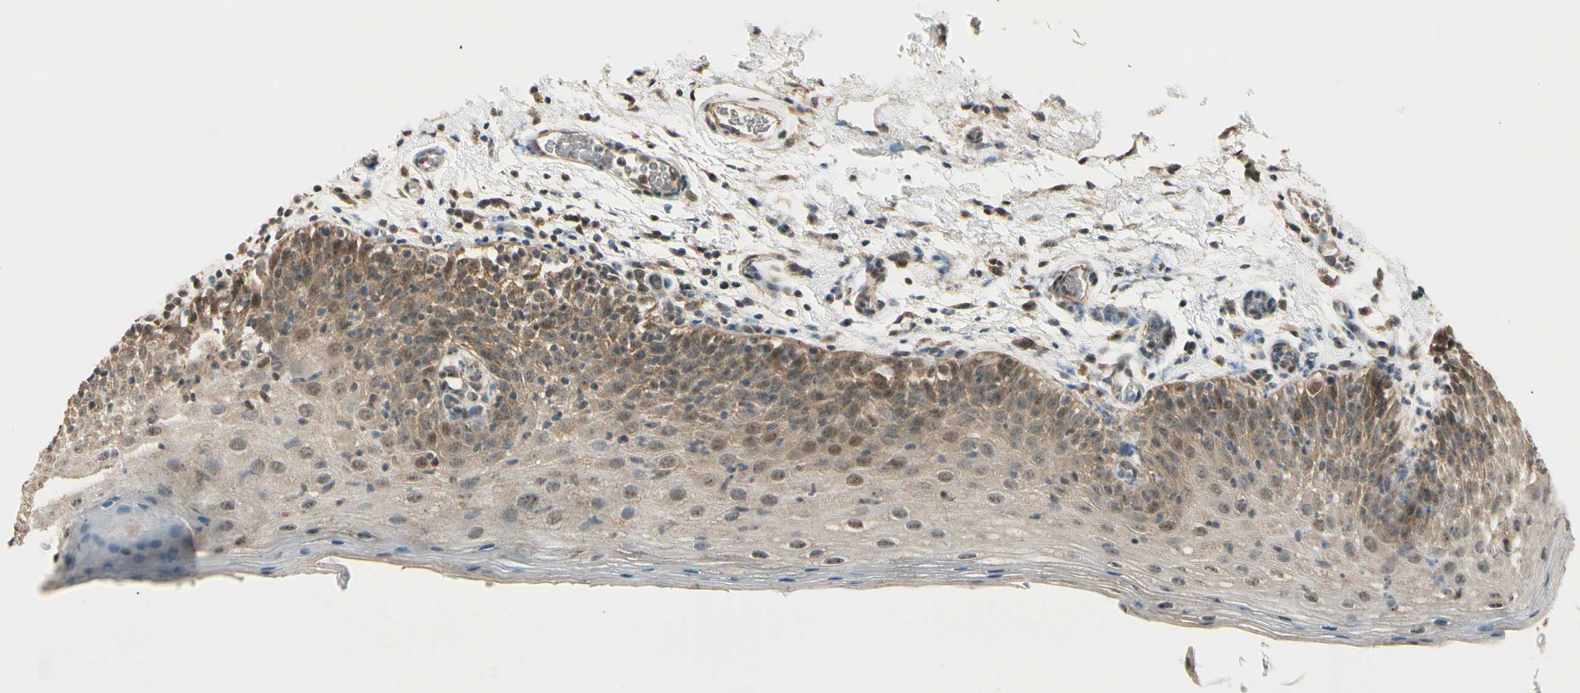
{"staining": {"intensity": "moderate", "quantity": "25%-75%", "location": "cytoplasmic/membranous,nuclear"}, "tissue": "oral mucosa", "cell_type": "Squamous epithelial cells", "image_type": "normal", "snomed": [{"axis": "morphology", "description": "Normal tissue, NOS"}, {"axis": "morphology", "description": "Squamous cell carcinoma, NOS"}, {"axis": "topography", "description": "Skeletal muscle"}, {"axis": "topography", "description": "Oral tissue"}], "caption": "Human oral mucosa stained with a brown dye shows moderate cytoplasmic/membranous,nuclear positive expression in about 25%-75% of squamous epithelial cells.", "gene": "MCPH1", "patient": {"sex": "male", "age": 71}}